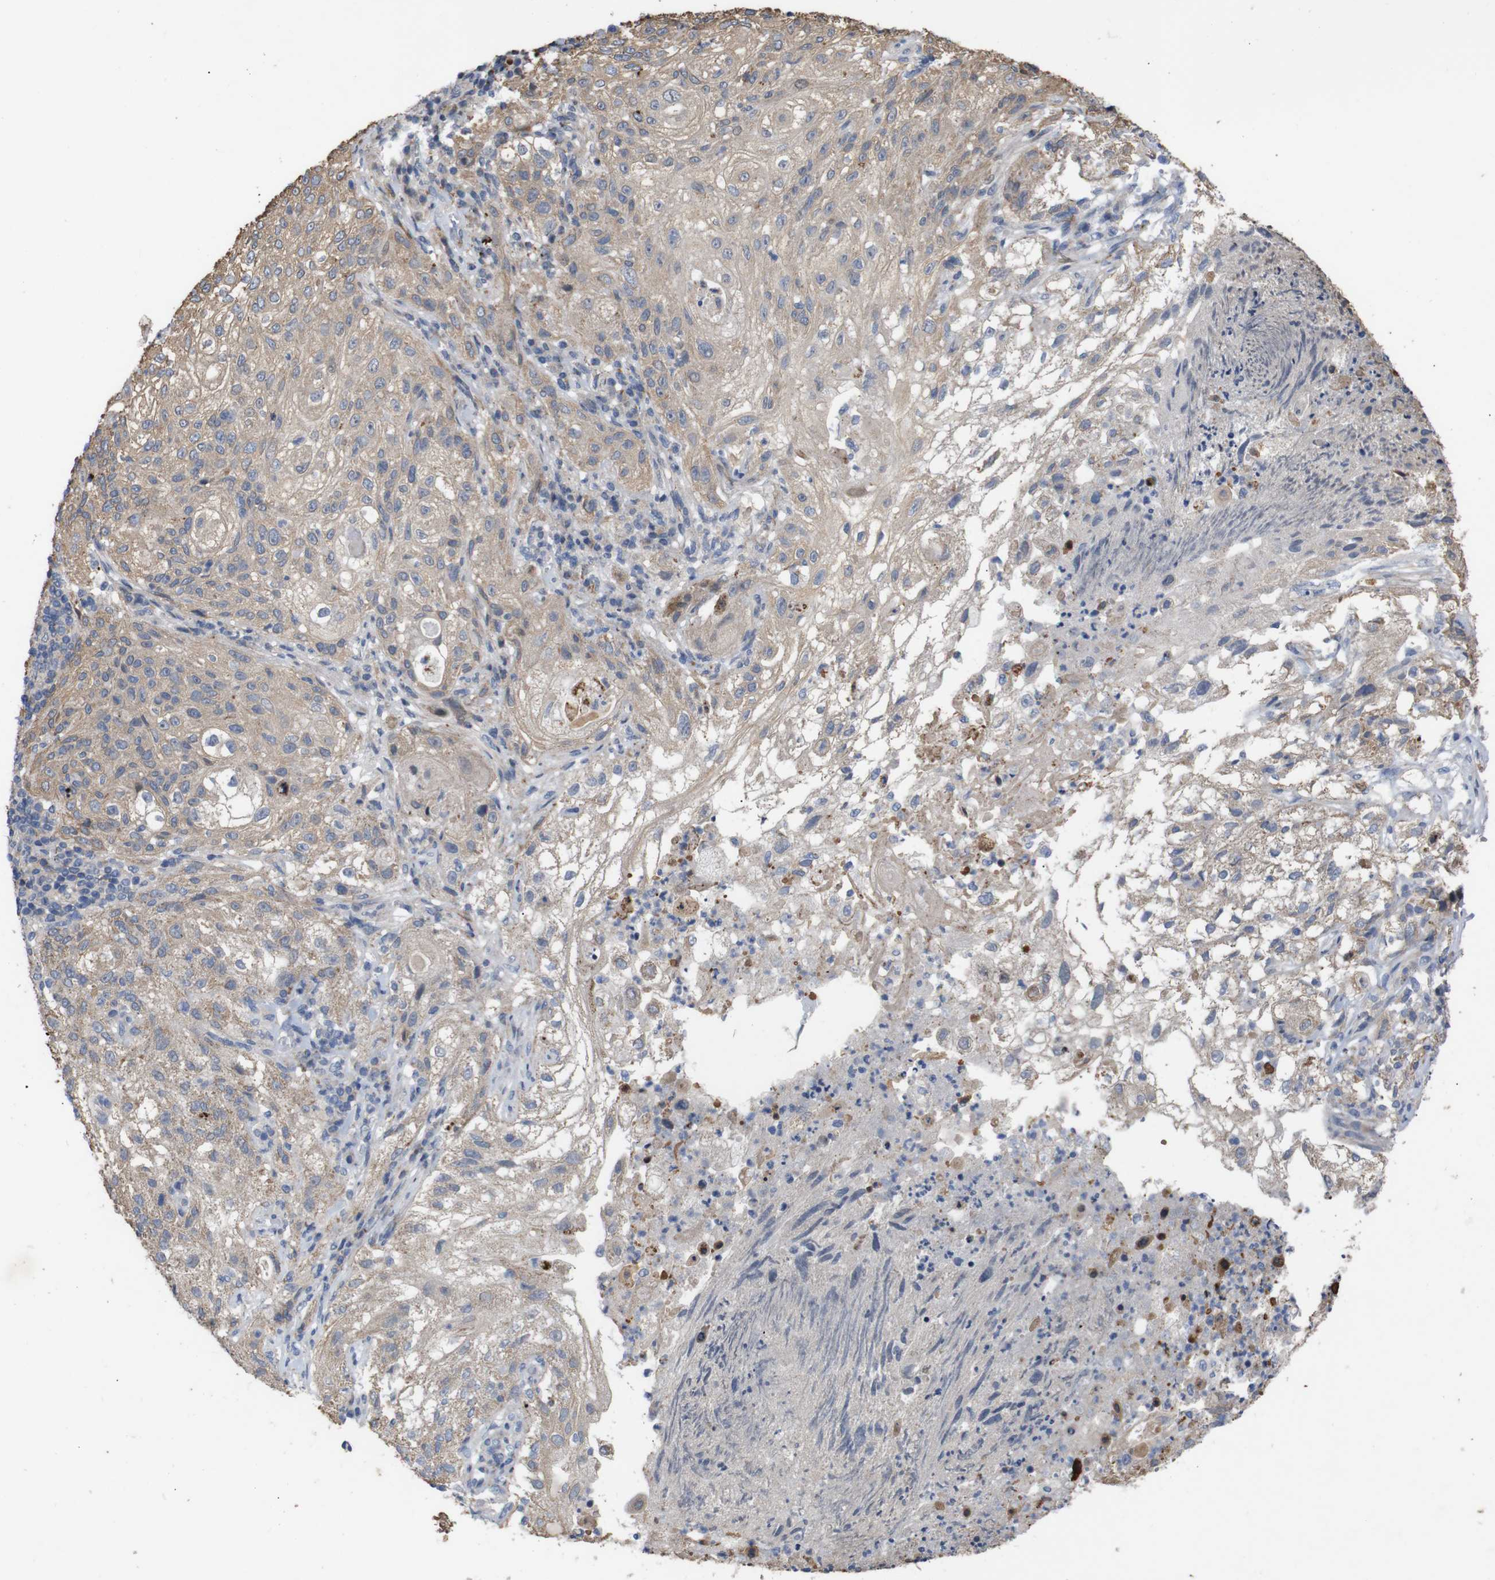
{"staining": {"intensity": "weak", "quantity": ">75%", "location": "cytoplasmic/membranous"}, "tissue": "lung cancer", "cell_type": "Tumor cells", "image_type": "cancer", "snomed": [{"axis": "morphology", "description": "Inflammation, NOS"}, {"axis": "morphology", "description": "Squamous cell carcinoma, NOS"}, {"axis": "topography", "description": "Lymph node"}, {"axis": "topography", "description": "Soft tissue"}, {"axis": "topography", "description": "Lung"}], "caption": "The micrograph displays staining of lung cancer, revealing weak cytoplasmic/membranous protein positivity (brown color) within tumor cells. The staining is performed using DAB (3,3'-diaminobenzidine) brown chromogen to label protein expression. The nuclei are counter-stained blue using hematoxylin.", "gene": "ATP7B", "patient": {"sex": "male", "age": 66}}